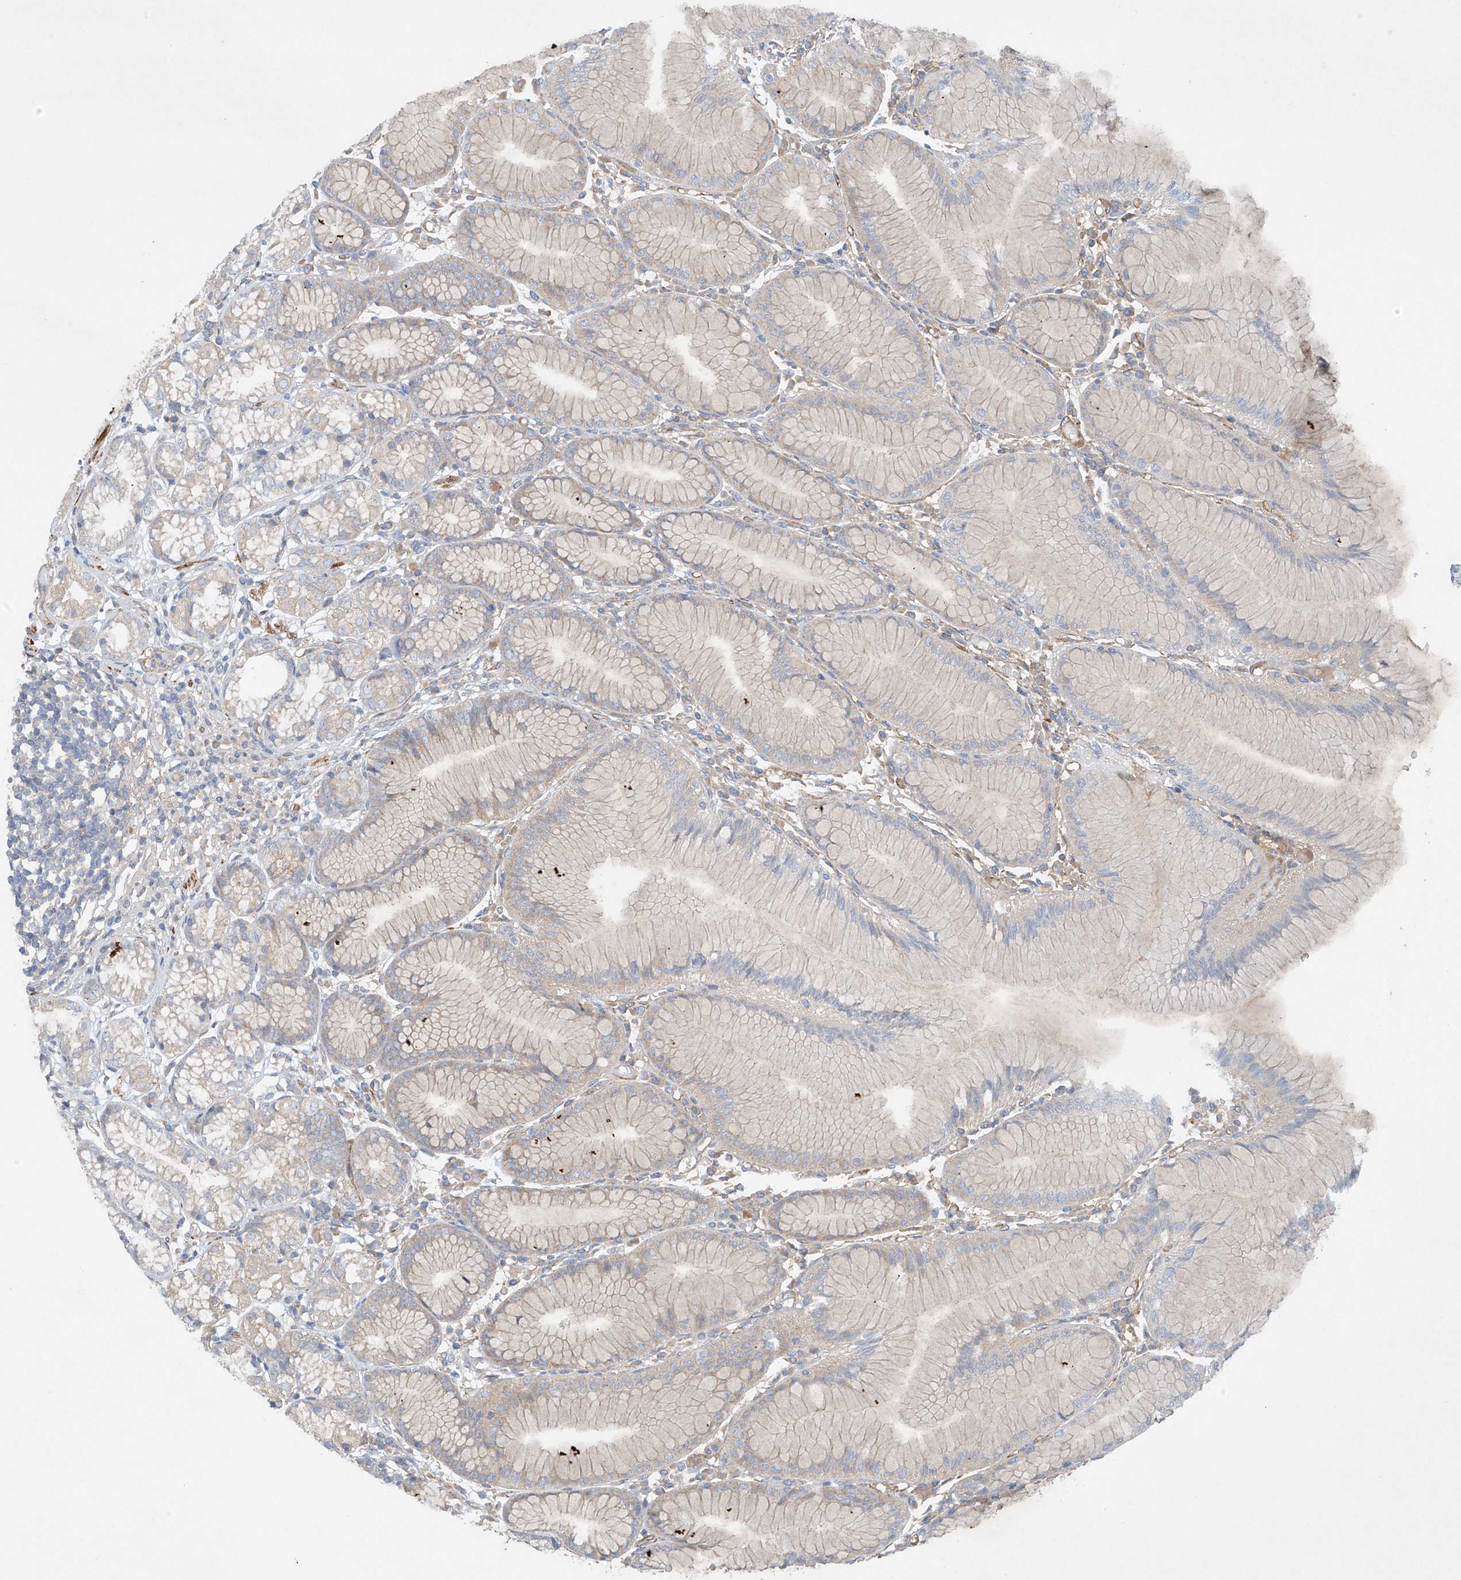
{"staining": {"intensity": "weak", "quantity": "<25%", "location": "cytoplasmic/membranous"}, "tissue": "stomach", "cell_type": "Glandular cells", "image_type": "normal", "snomed": [{"axis": "morphology", "description": "Normal tissue, NOS"}, {"axis": "topography", "description": "Stomach"}], "caption": "This is an immunohistochemistry (IHC) image of unremarkable stomach. There is no expression in glandular cells.", "gene": "ENSG00000266202", "patient": {"sex": "female", "age": 57}}